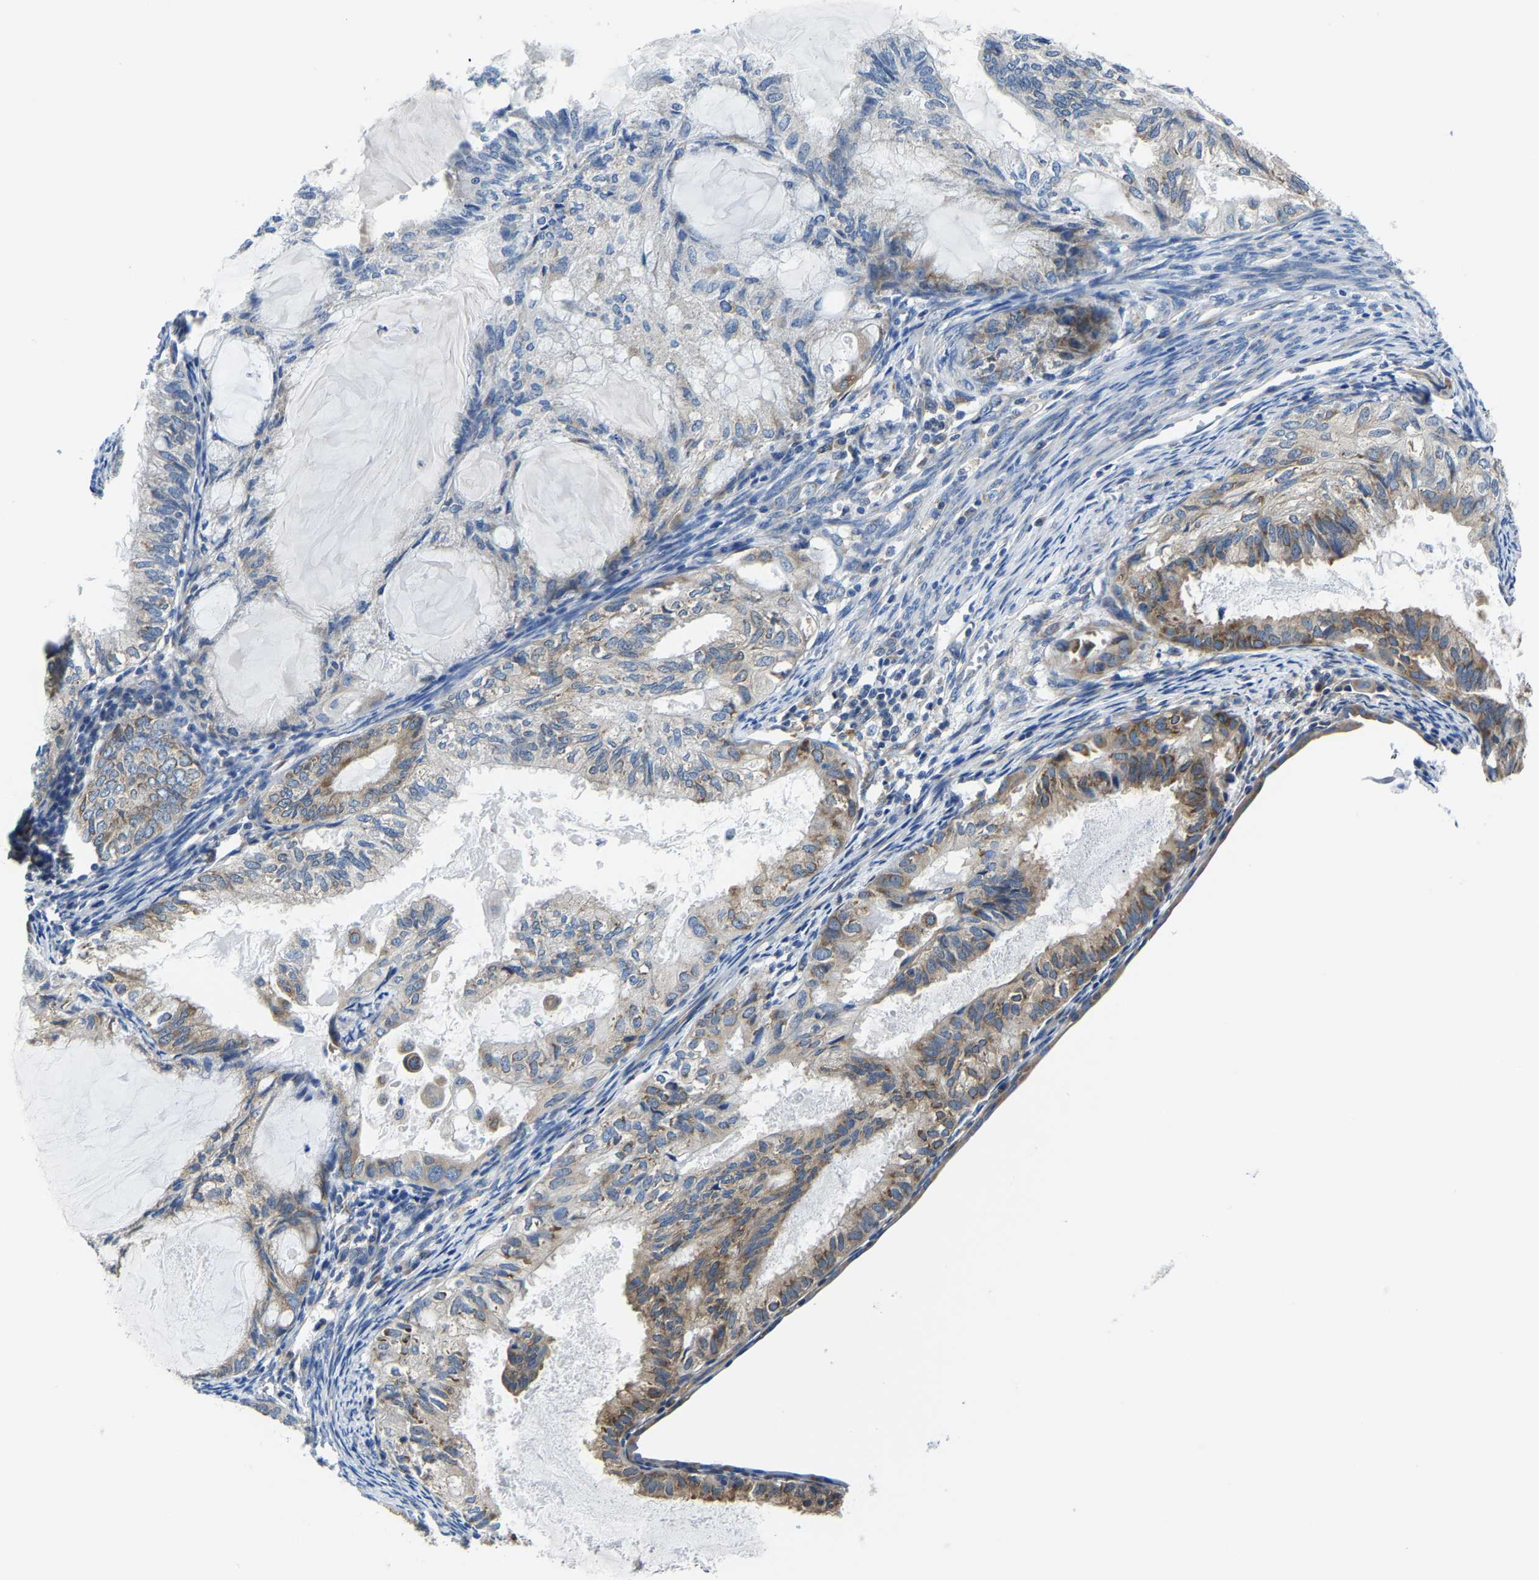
{"staining": {"intensity": "moderate", "quantity": "25%-75%", "location": "cytoplasmic/membranous"}, "tissue": "cervical cancer", "cell_type": "Tumor cells", "image_type": "cancer", "snomed": [{"axis": "morphology", "description": "Normal tissue, NOS"}, {"axis": "morphology", "description": "Adenocarcinoma, NOS"}, {"axis": "topography", "description": "Cervix"}, {"axis": "topography", "description": "Endometrium"}], "caption": "The histopathology image reveals a brown stain indicating the presence of a protein in the cytoplasmic/membranous of tumor cells in cervical adenocarcinoma. The staining was performed using DAB (3,3'-diaminobenzidine) to visualize the protein expression in brown, while the nuclei were stained in blue with hematoxylin (Magnification: 20x).", "gene": "G3BP2", "patient": {"sex": "female", "age": 86}}